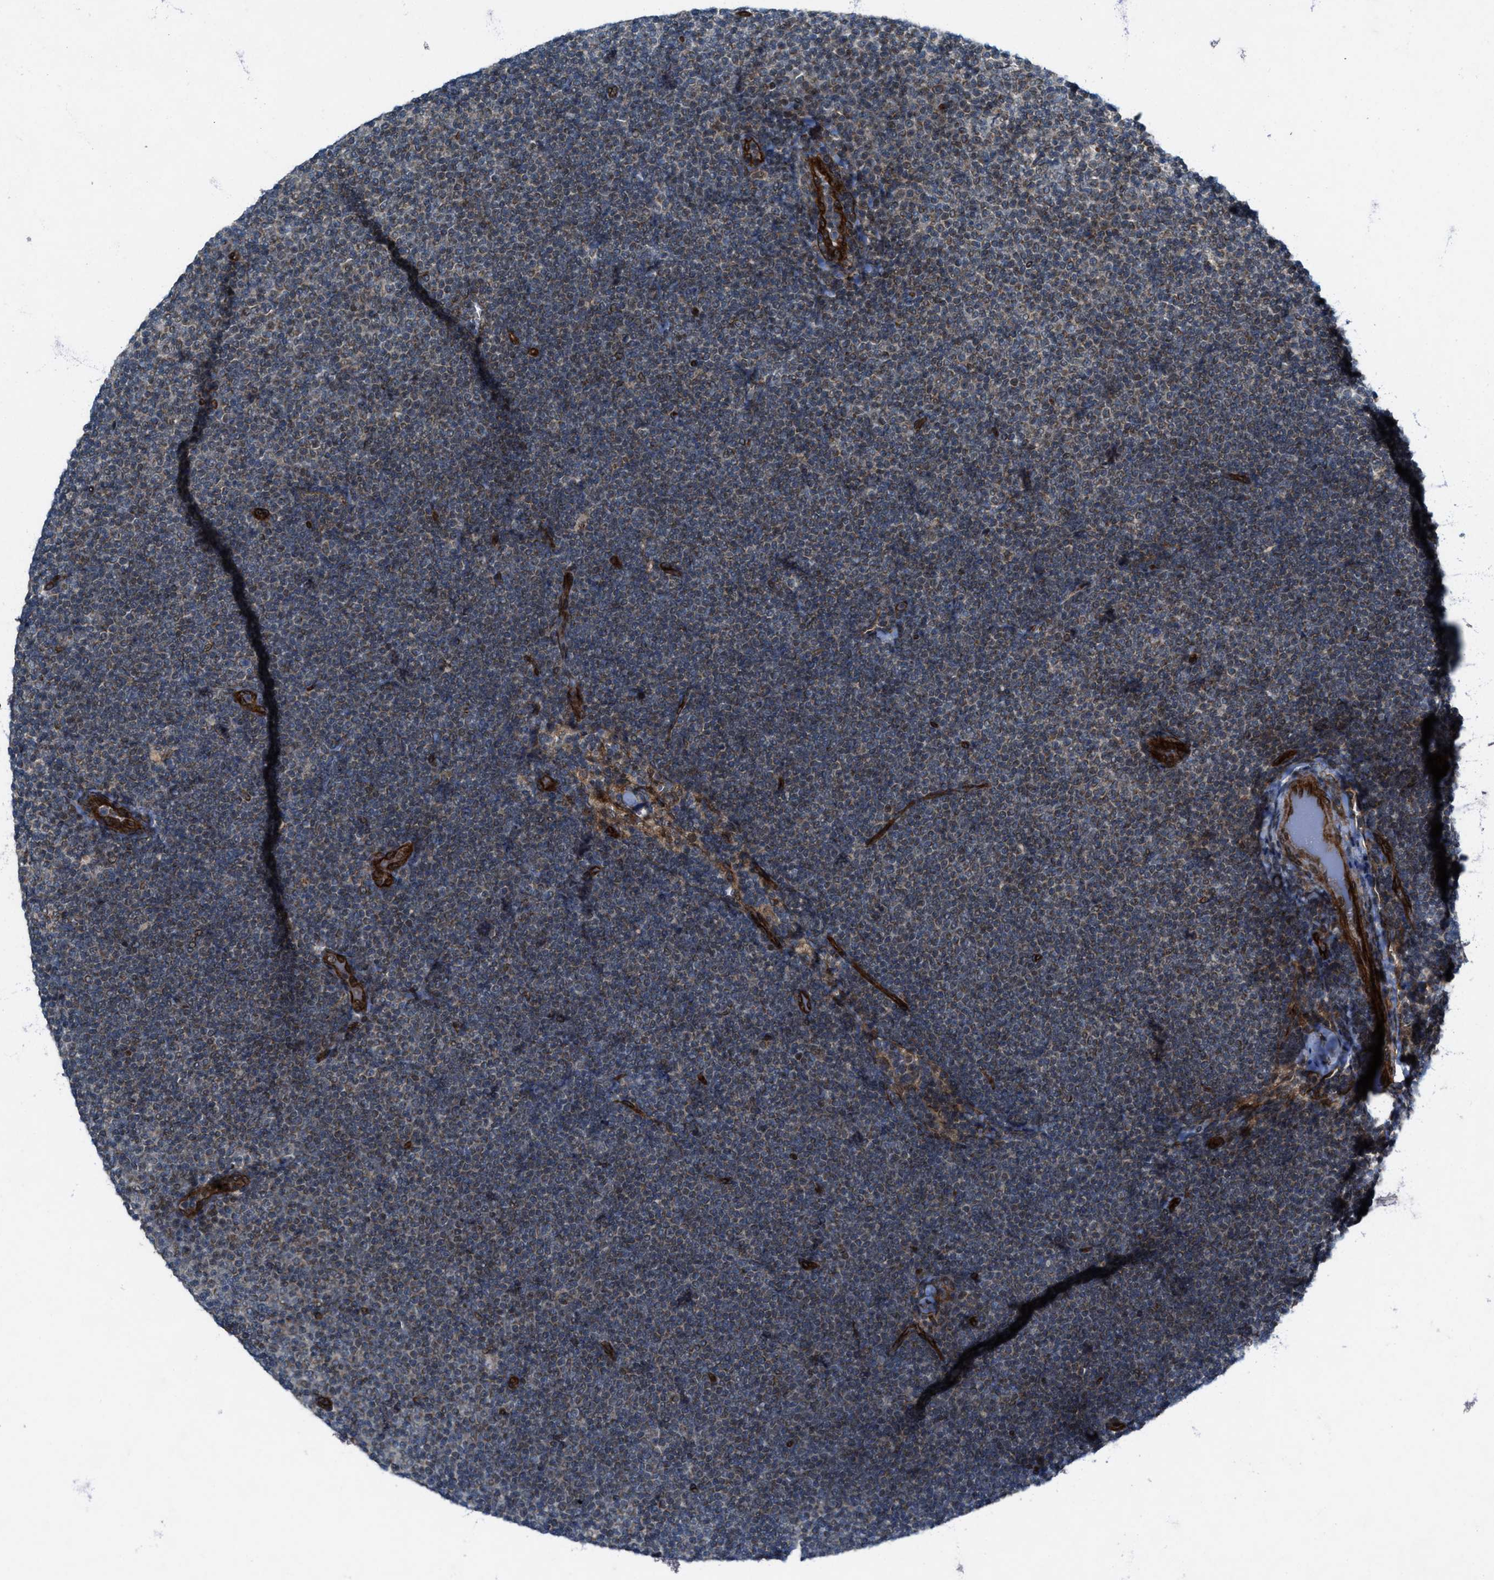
{"staining": {"intensity": "negative", "quantity": "none", "location": "none"}, "tissue": "lymphoma", "cell_type": "Tumor cells", "image_type": "cancer", "snomed": [{"axis": "morphology", "description": "Malignant lymphoma, non-Hodgkin's type, Low grade"}, {"axis": "topography", "description": "Lymph node"}], "caption": "A photomicrograph of low-grade malignant lymphoma, non-Hodgkin's type stained for a protein demonstrates no brown staining in tumor cells.", "gene": "URGCP", "patient": {"sex": "female", "age": 53}}